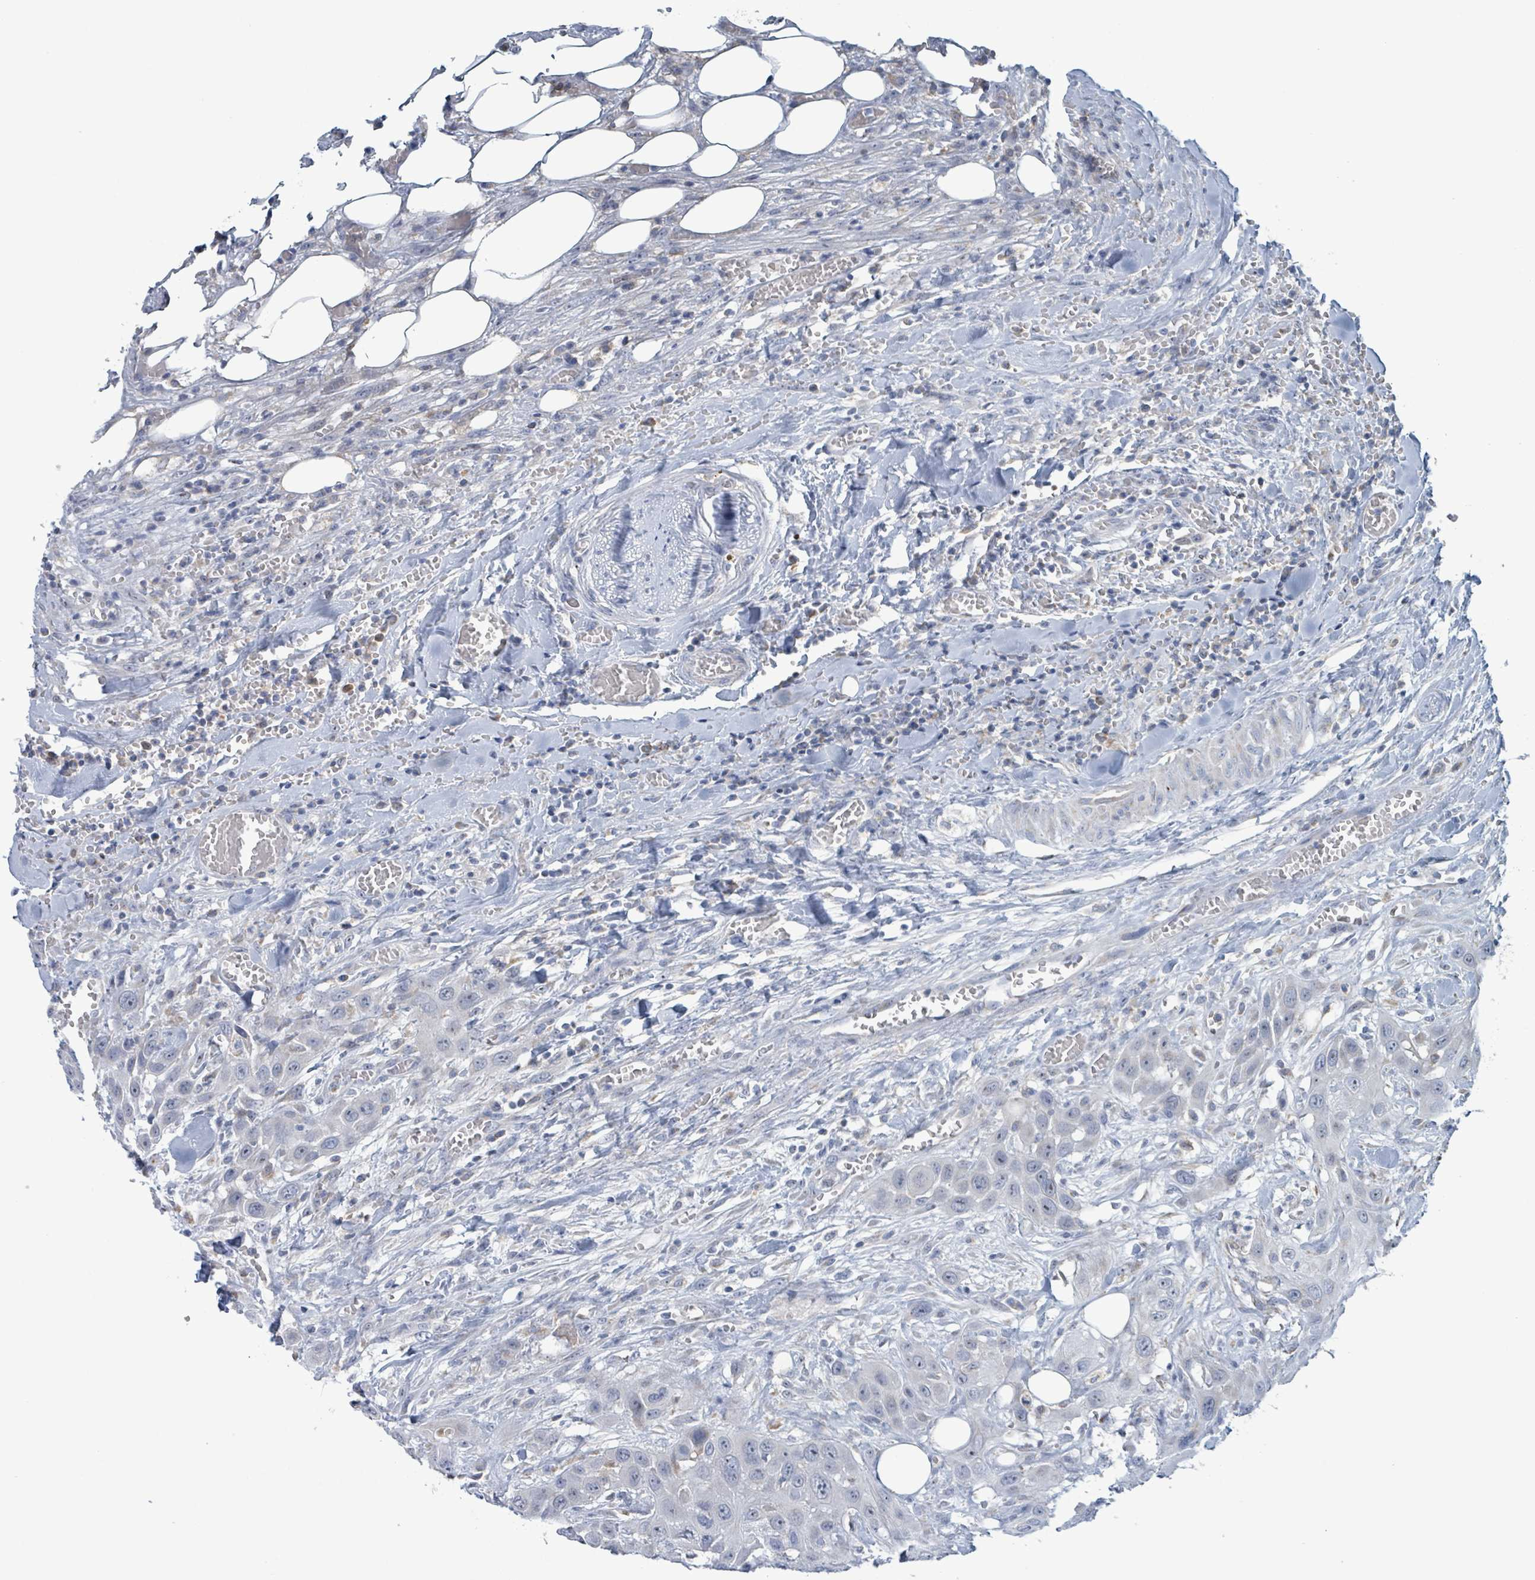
{"staining": {"intensity": "negative", "quantity": "none", "location": "none"}, "tissue": "head and neck cancer", "cell_type": "Tumor cells", "image_type": "cancer", "snomed": [{"axis": "morphology", "description": "Squamous cell carcinoma, NOS"}, {"axis": "topography", "description": "Head-Neck"}], "caption": "The histopathology image displays no staining of tumor cells in head and neck squamous cell carcinoma.", "gene": "AKR1C4", "patient": {"sex": "male", "age": 81}}